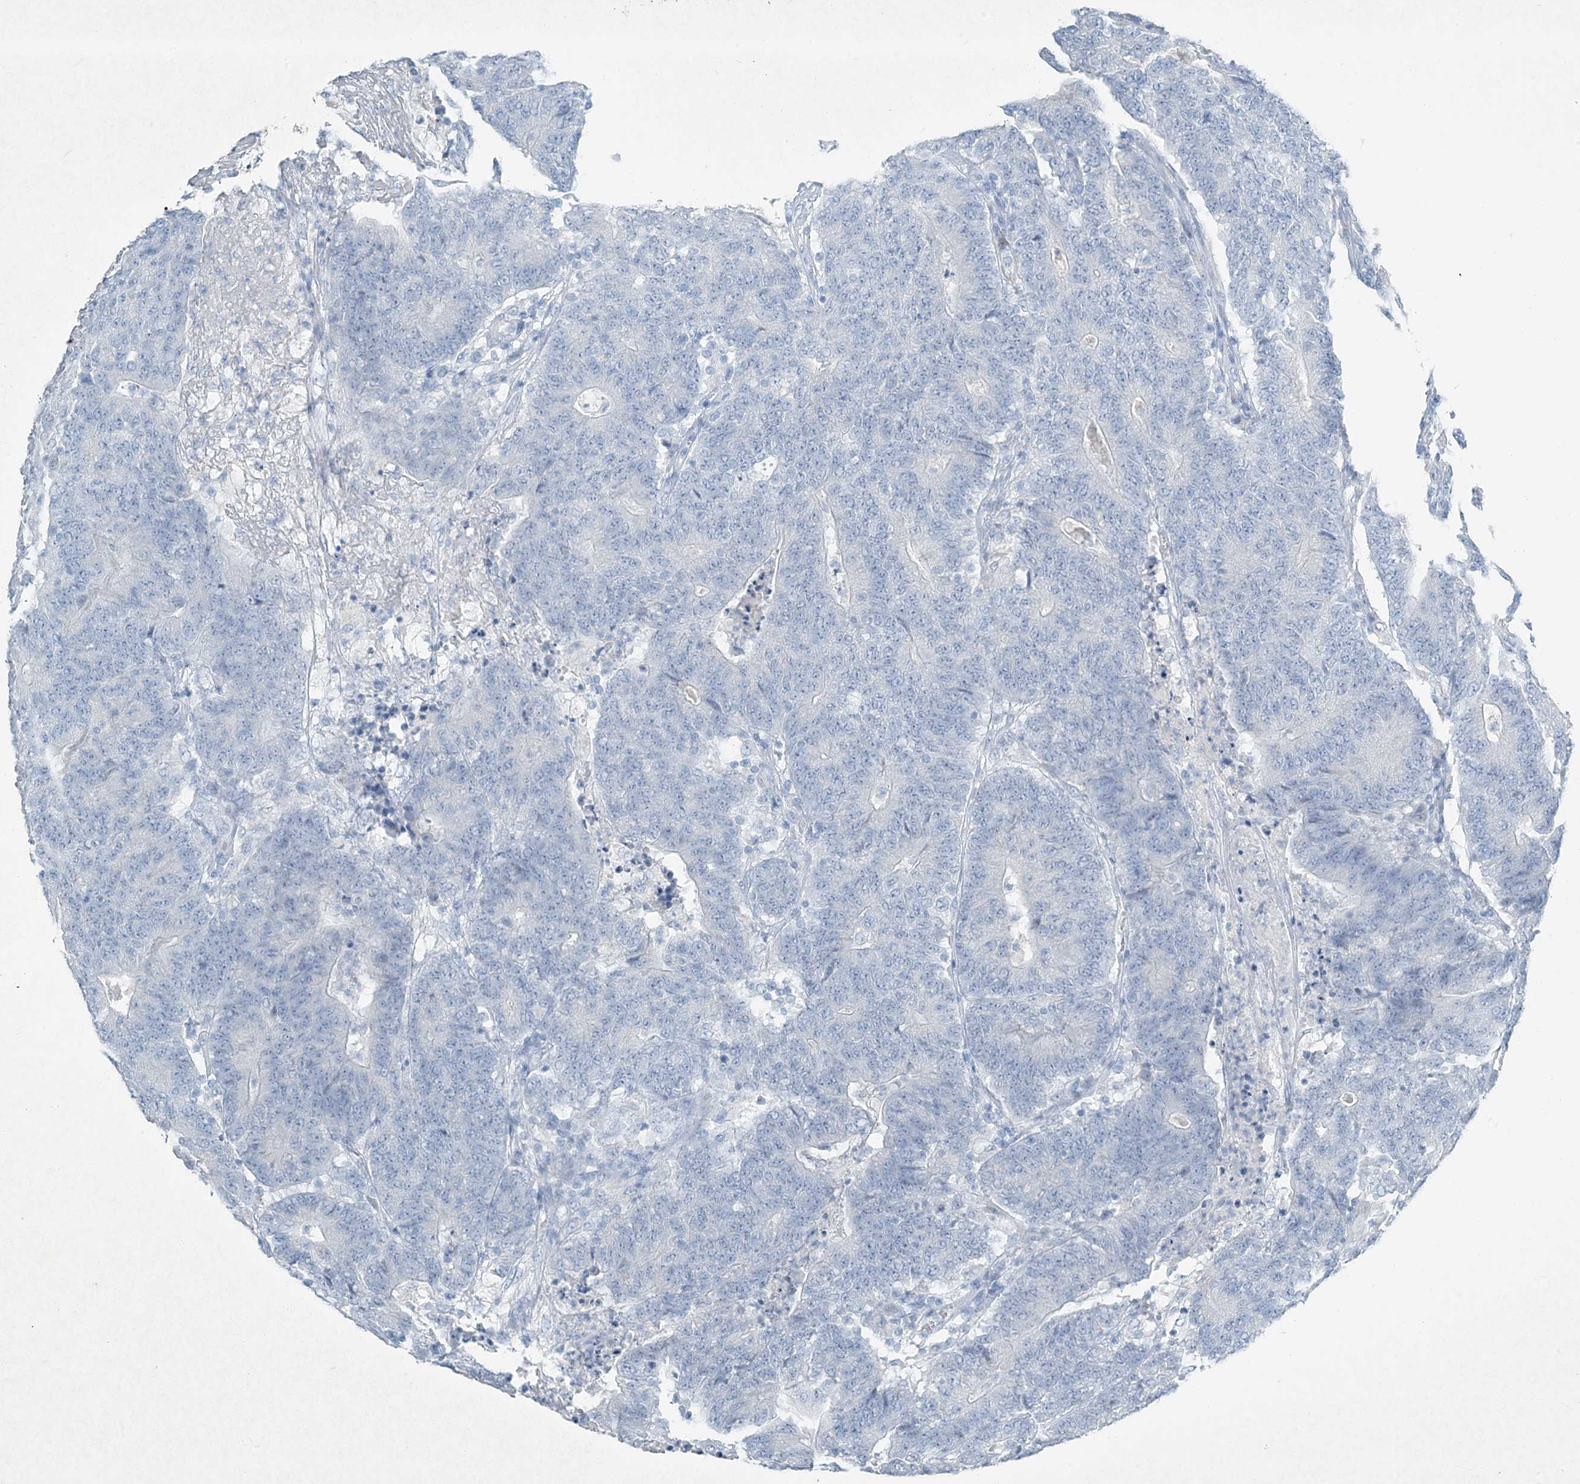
{"staining": {"intensity": "negative", "quantity": "none", "location": "none"}, "tissue": "colorectal cancer", "cell_type": "Tumor cells", "image_type": "cancer", "snomed": [{"axis": "morphology", "description": "Normal tissue, NOS"}, {"axis": "morphology", "description": "Adenocarcinoma, NOS"}, {"axis": "topography", "description": "Colon"}], "caption": "Tumor cells are negative for brown protein staining in colorectal cancer (adenocarcinoma).", "gene": "PGM5", "patient": {"sex": "female", "age": 75}}